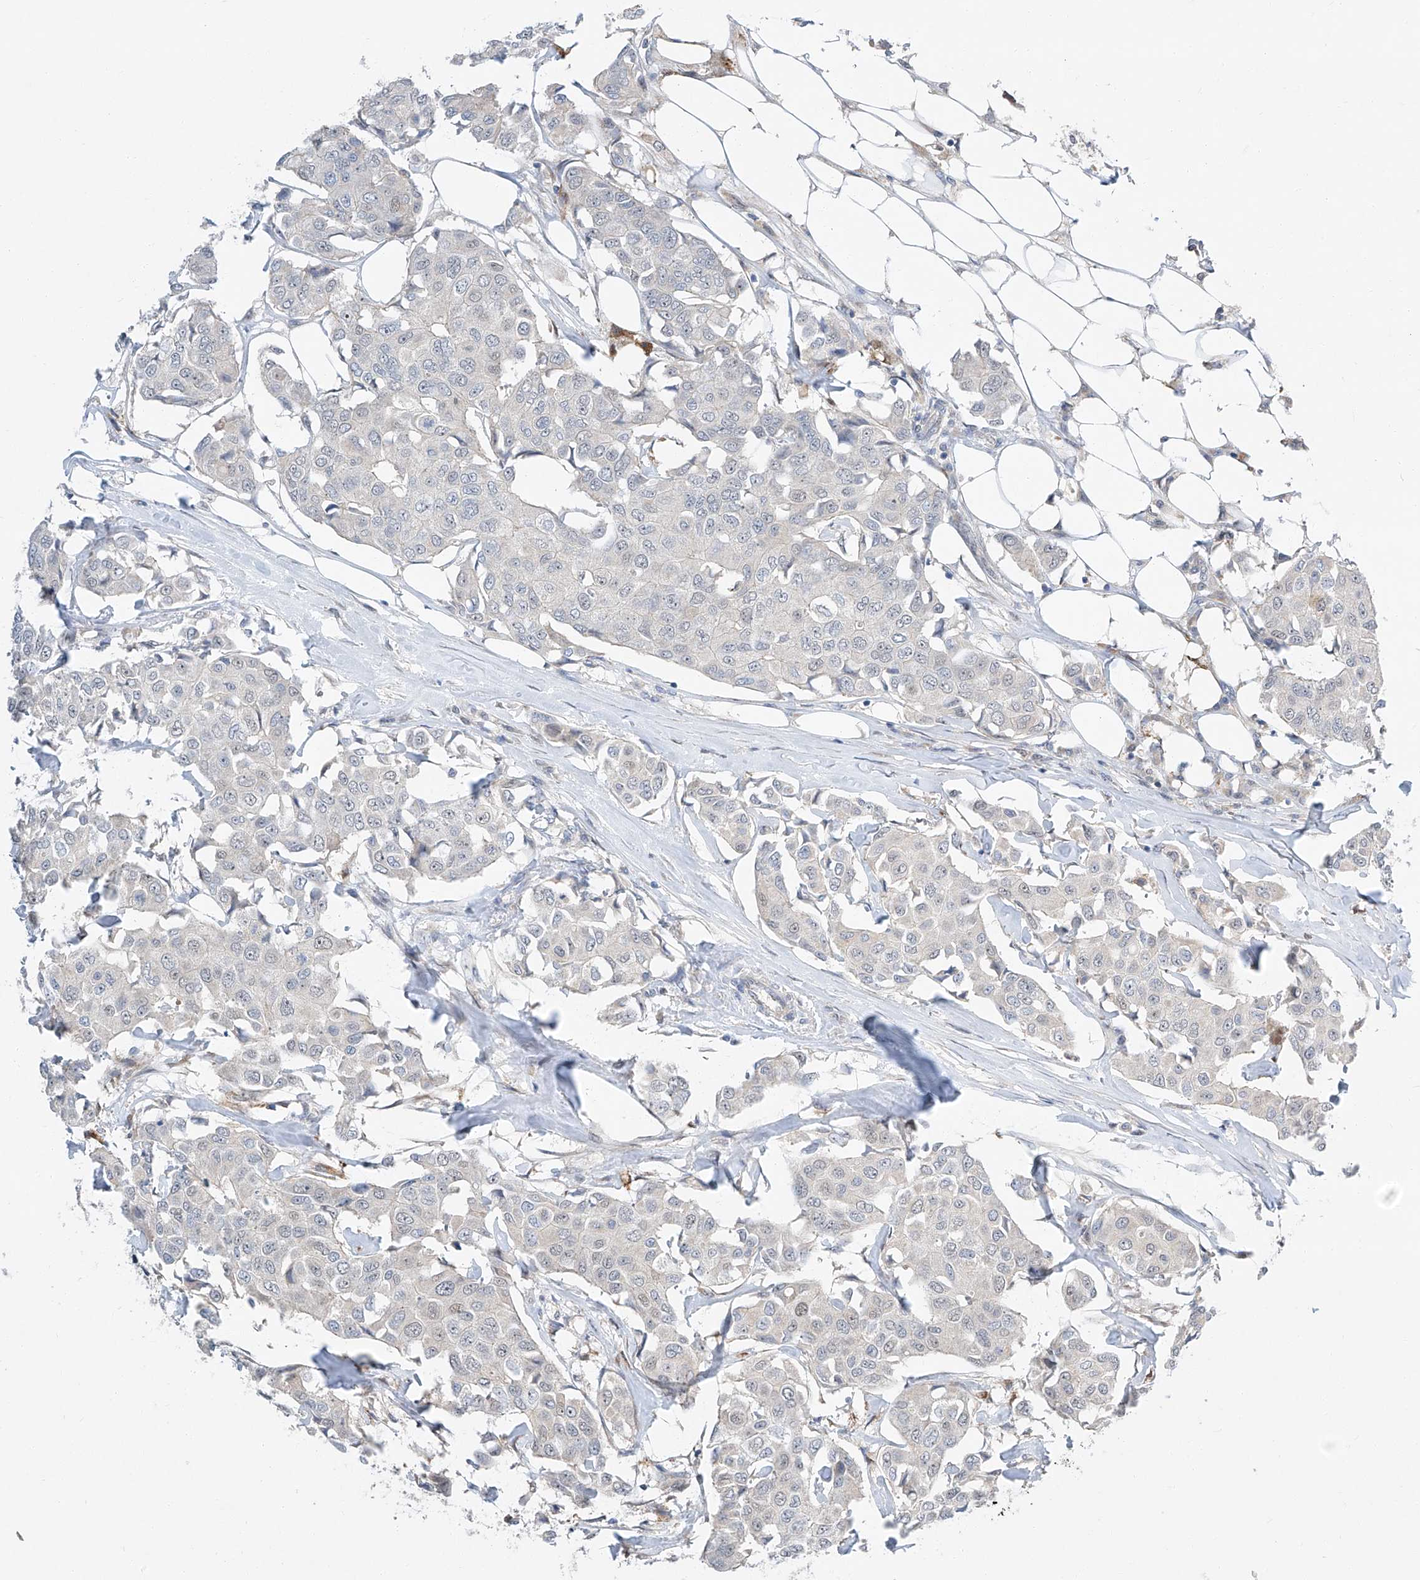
{"staining": {"intensity": "negative", "quantity": "none", "location": "none"}, "tissue": "breast cancer", "cell_type": "Tumor cells", "image_type": "cancer", "snomed": [{"axis": "morphology", "description": "Duct carcinoma"}, {"axis": "topography", "description": "Breast"}], "caption": "Immunohistochemistry image of neoplastic tissue: human breast cancer stained with DAB demonstrates no significant protein positivity in tumor cells. The staining is performed using DAB brown chromogen with nuclei counter-stained in using hematoxylin.", "gene": "CLDND1", "patient": {"sex": "female", "age": 80}}